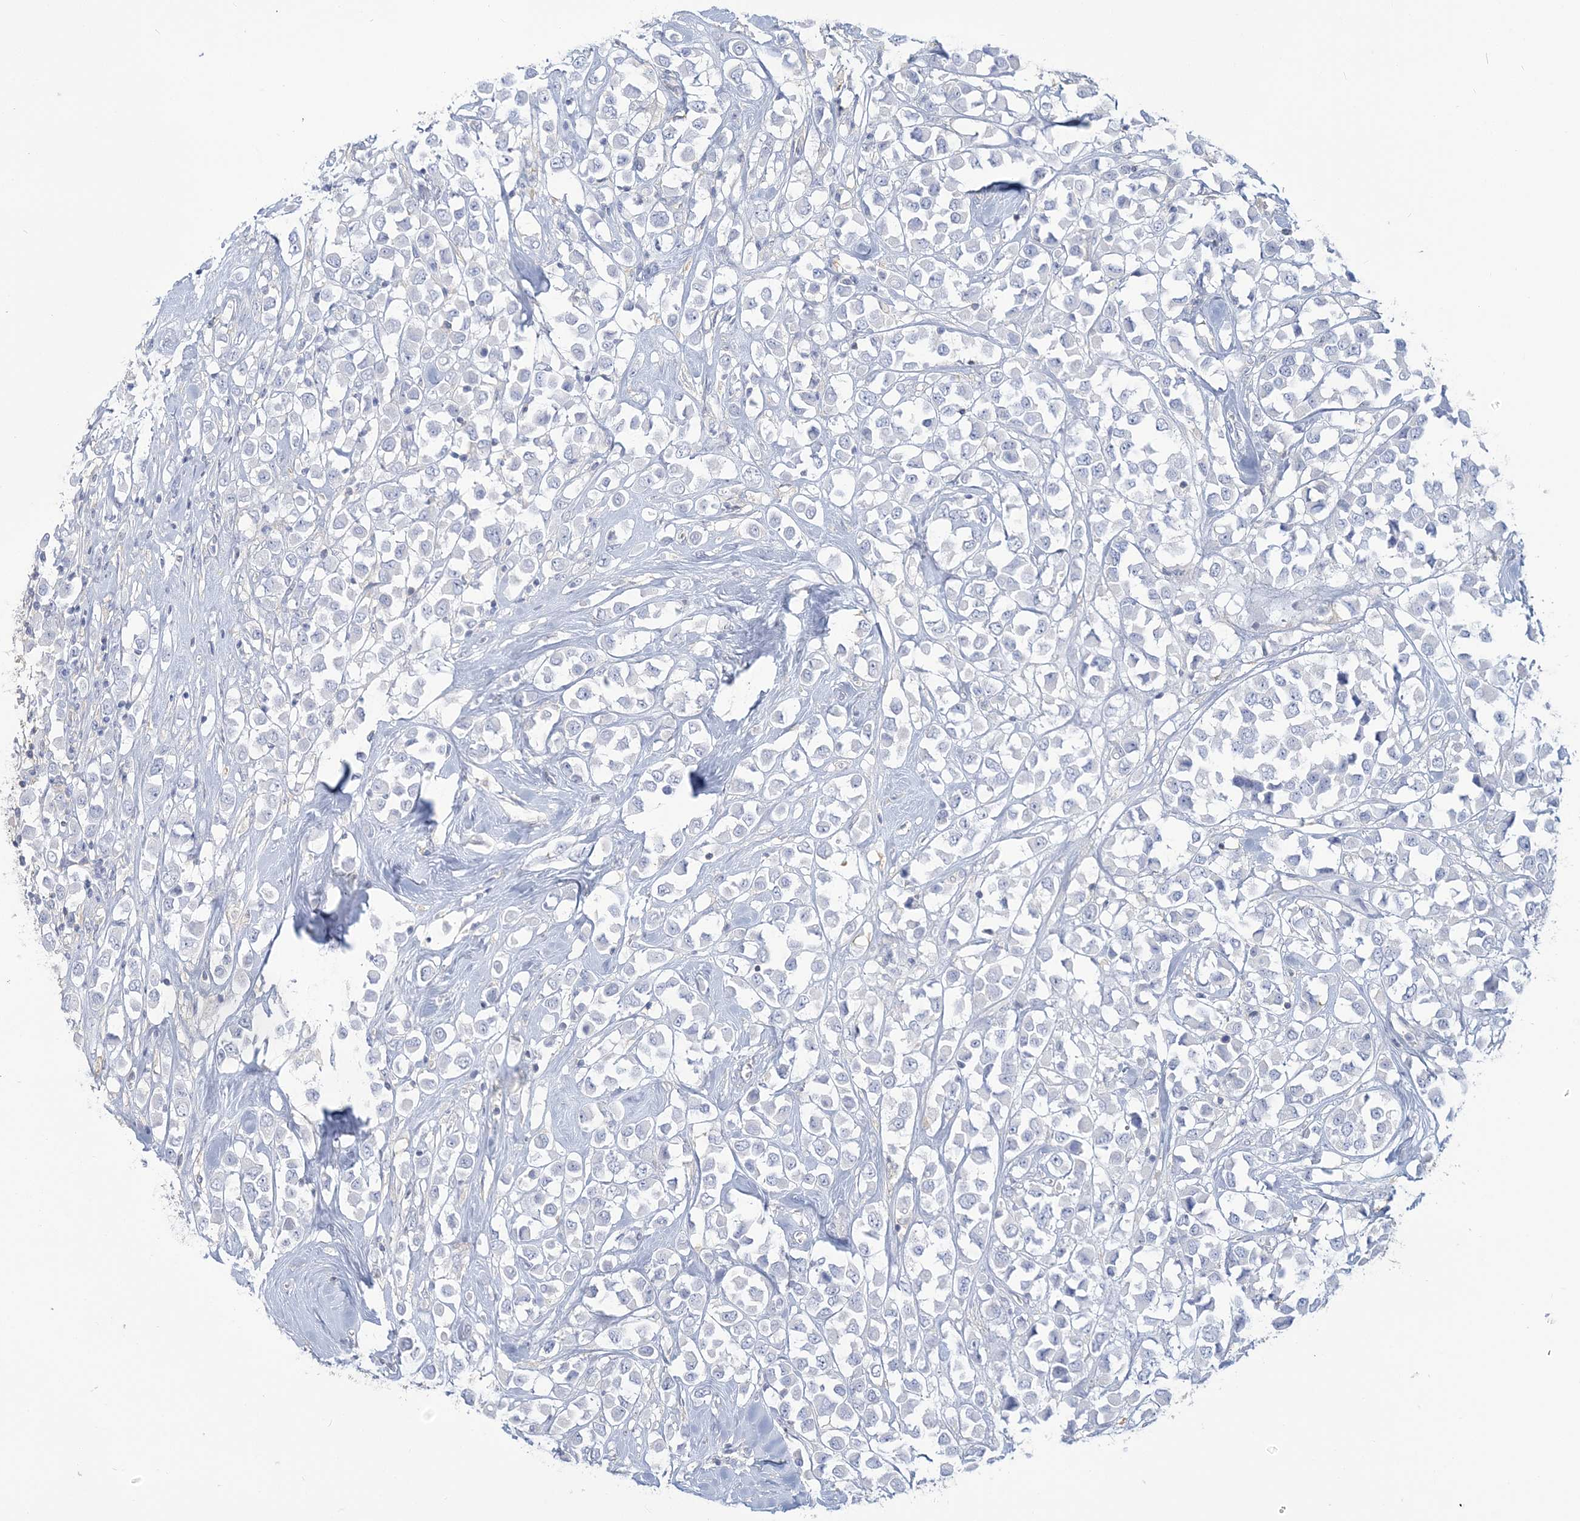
{"staining": {"intensity": "negative", "quantity": "none", "location": "none"}, "tissue": "breast cancer", "cell_type": "Tumor cells", "image_type": "cancer", "snomed": [{"axis": "morphology", "description": "Duct carcinoma"}, {"axis": "topography", "description": "Breast"}], "caption": "DAB (3,3'-diaminobenzidine) immunohistochemical staining of human breast cancer (infiltrating ductal carcinoma) displays no significant expression in tumor cells.", "gene": "ANKS1A", "patient": {"sex": "female", "age": 61}}